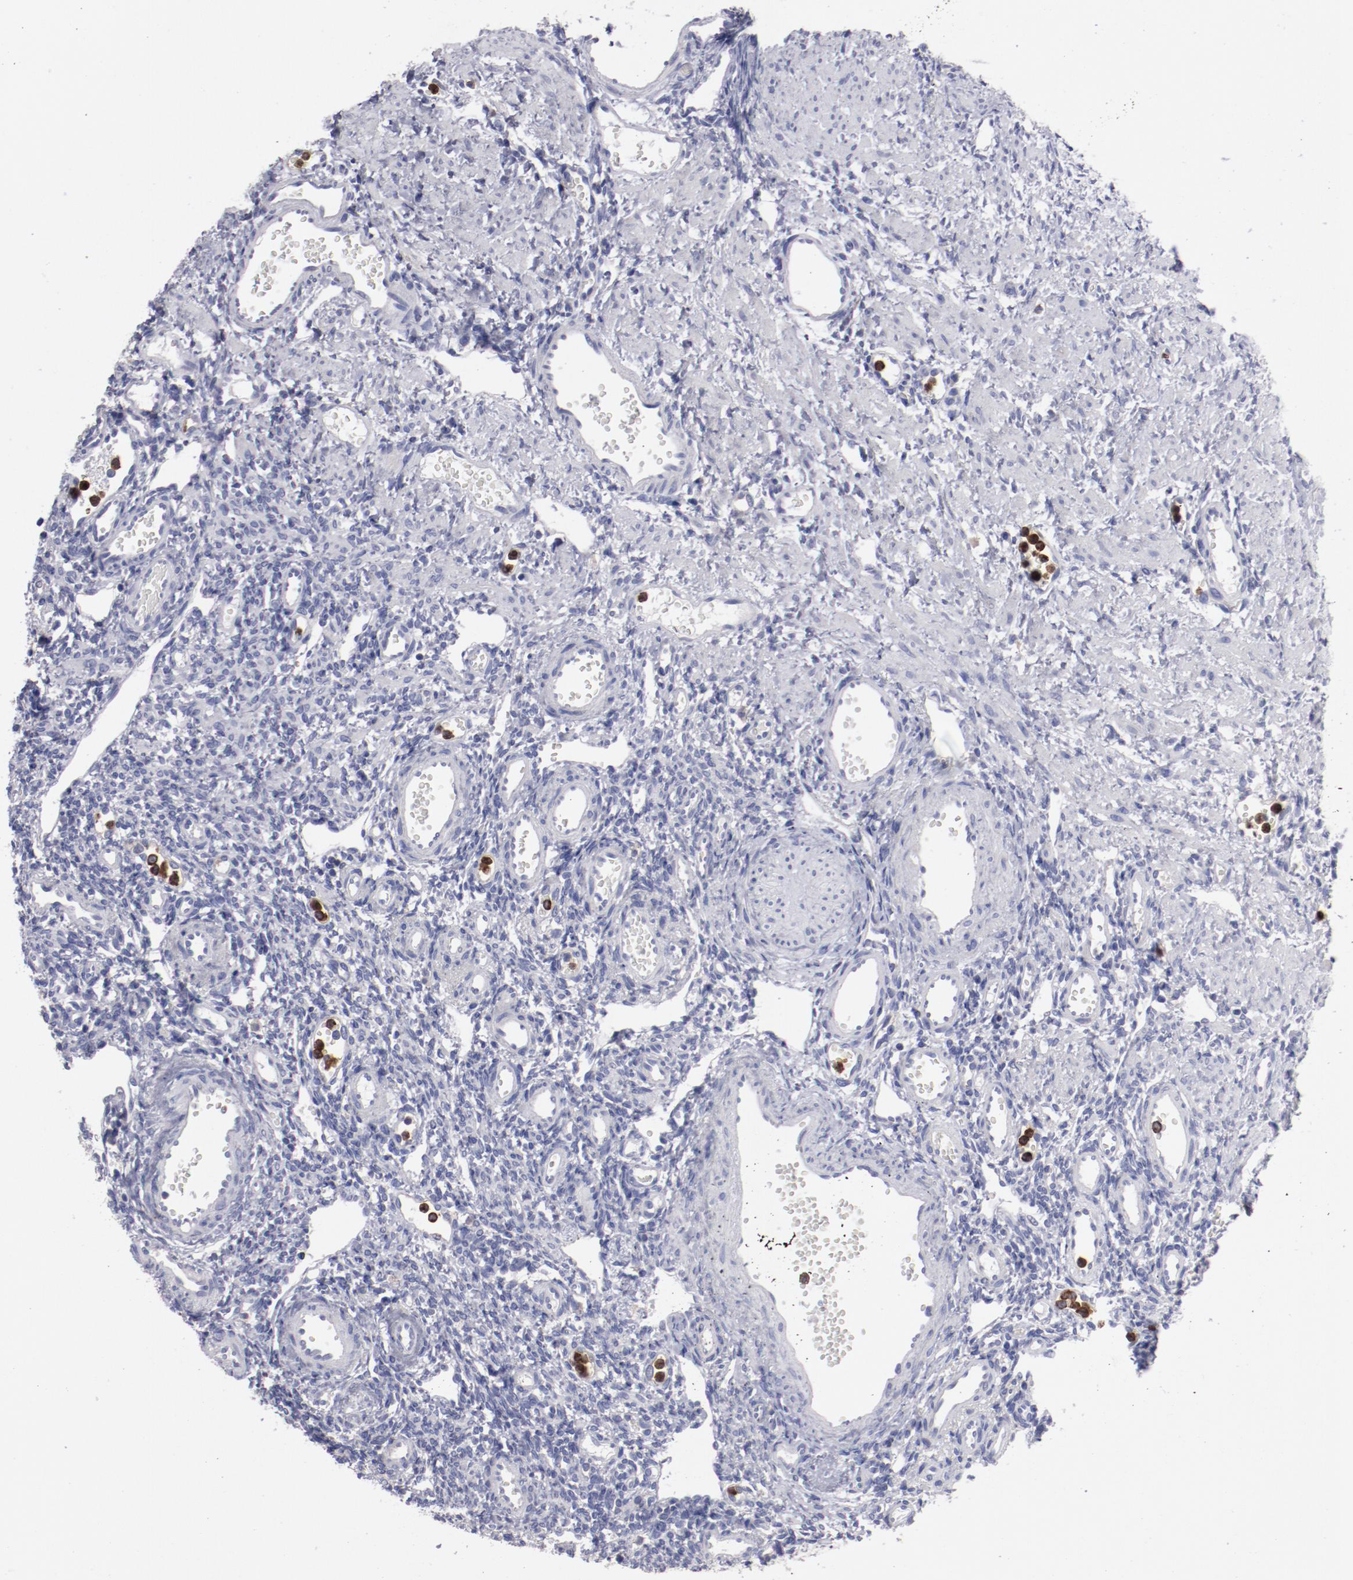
{"staining": {"intensity": "weak", "quantity": ">75%", "location": "cytoplasmic/membranous"}, "tissue": "ovary", "cell_type": "Follicle cells", "image_type": "normal", "snomed": [{"axis": "morphology", "description": "Normal tissue, NOS"}, {"axis": "topography", "description": "Ovary"}], "caption": "About >75% of follicle cells in benign human ovary display weak cytoplasmic/membranous protein positivity as visualized by brown immunohistochemical staining.", "gene": "FGR", "patient": {"sex": "female", "age": 33}}